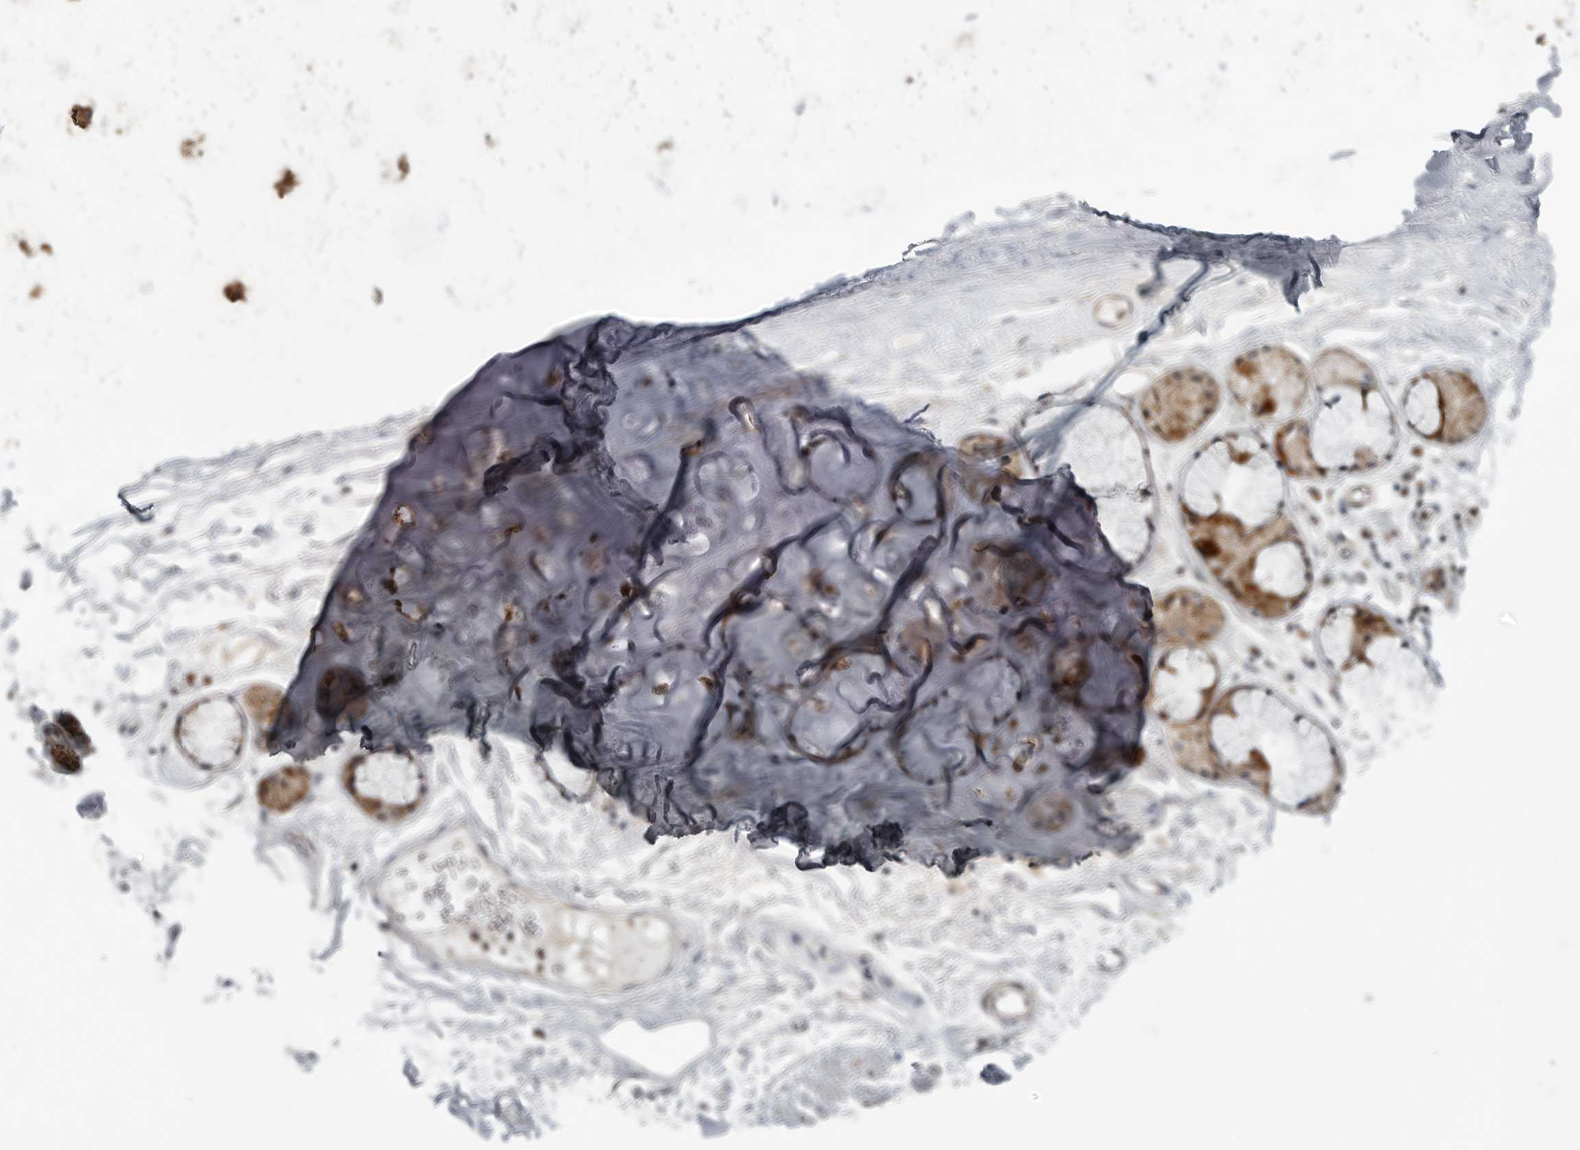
{"staining": {"intensity": "negative", "quantity": "none", "location": "none"}, "tissue": "adipose tissue", "cell_type": "Adipocytes", "image_type": "normal", "snomed": [{"axis": "morphology", "description": "Normal tissue, NOS"}, {"axis": "topography", "description": "Bronchus"}], "caption": "Immunohistochemistry photomicrograph of unremarkable human adipose tissue stained for a protein (brown), which shows no positivity in adipocytes.", "gene": "FAAP100", "patient": {"sex": "male", "age": 66}}